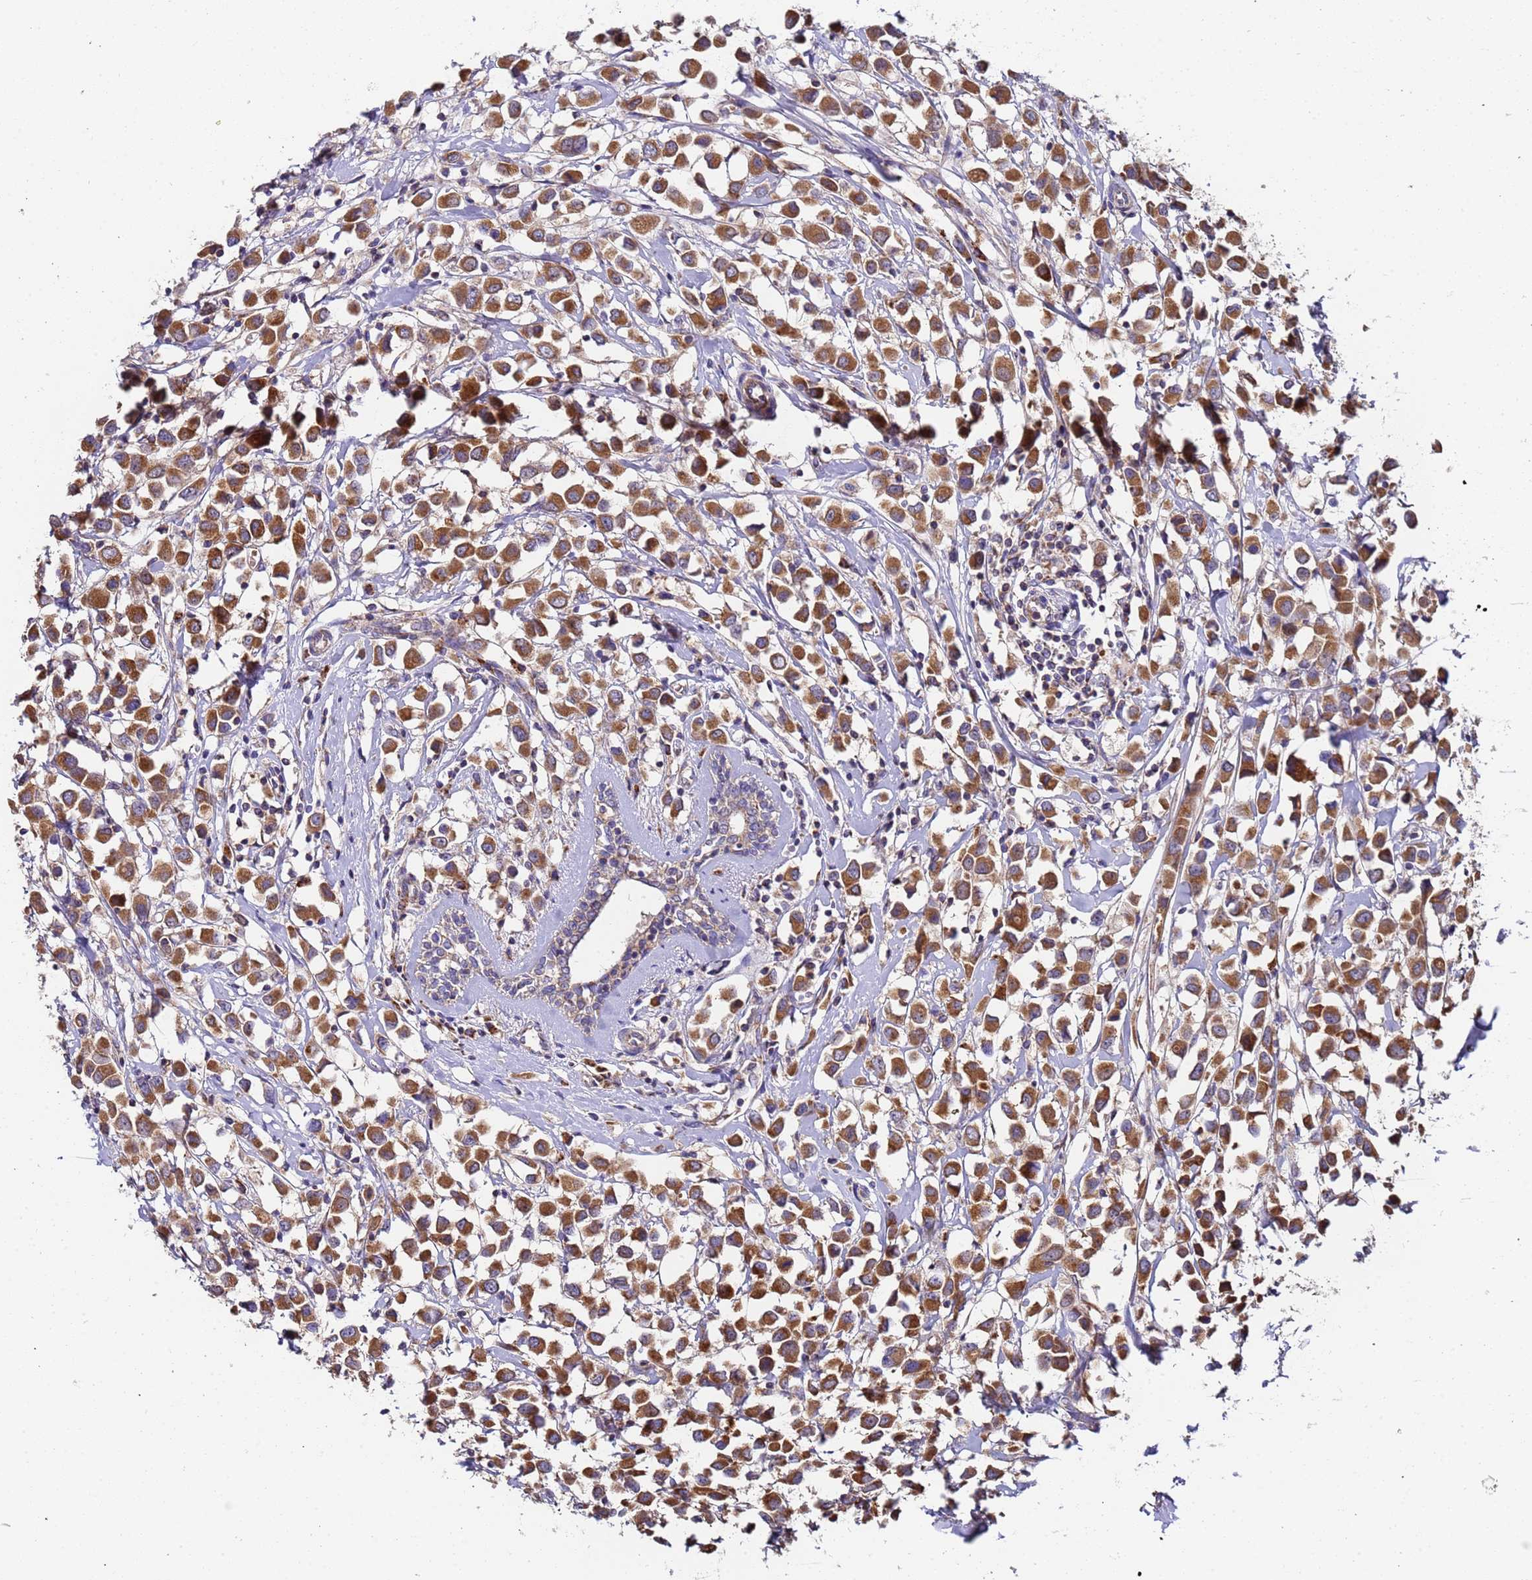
{"staining": {"intensity": "strong", "quantity": ">75%", "location": "cytoplasmic/membranous"}, "tissue": "breast cancer", "cell_type": "Tumor cells", "image_type": "cancer", "snomed": [{"axis": "morphology", "description": "Duct carcinoma"}, {"axis": "topography", "description": "Breast"}], "caption": "IHC photomicrograph of human breast cancer stained for a protein (brown), which demonstrates high levels of strong cytoplasmic/membranous expression in approximately >75% of tumor cells.", "gene": "TMEM126A", "patient": {"sex": "female", "age": 61}}